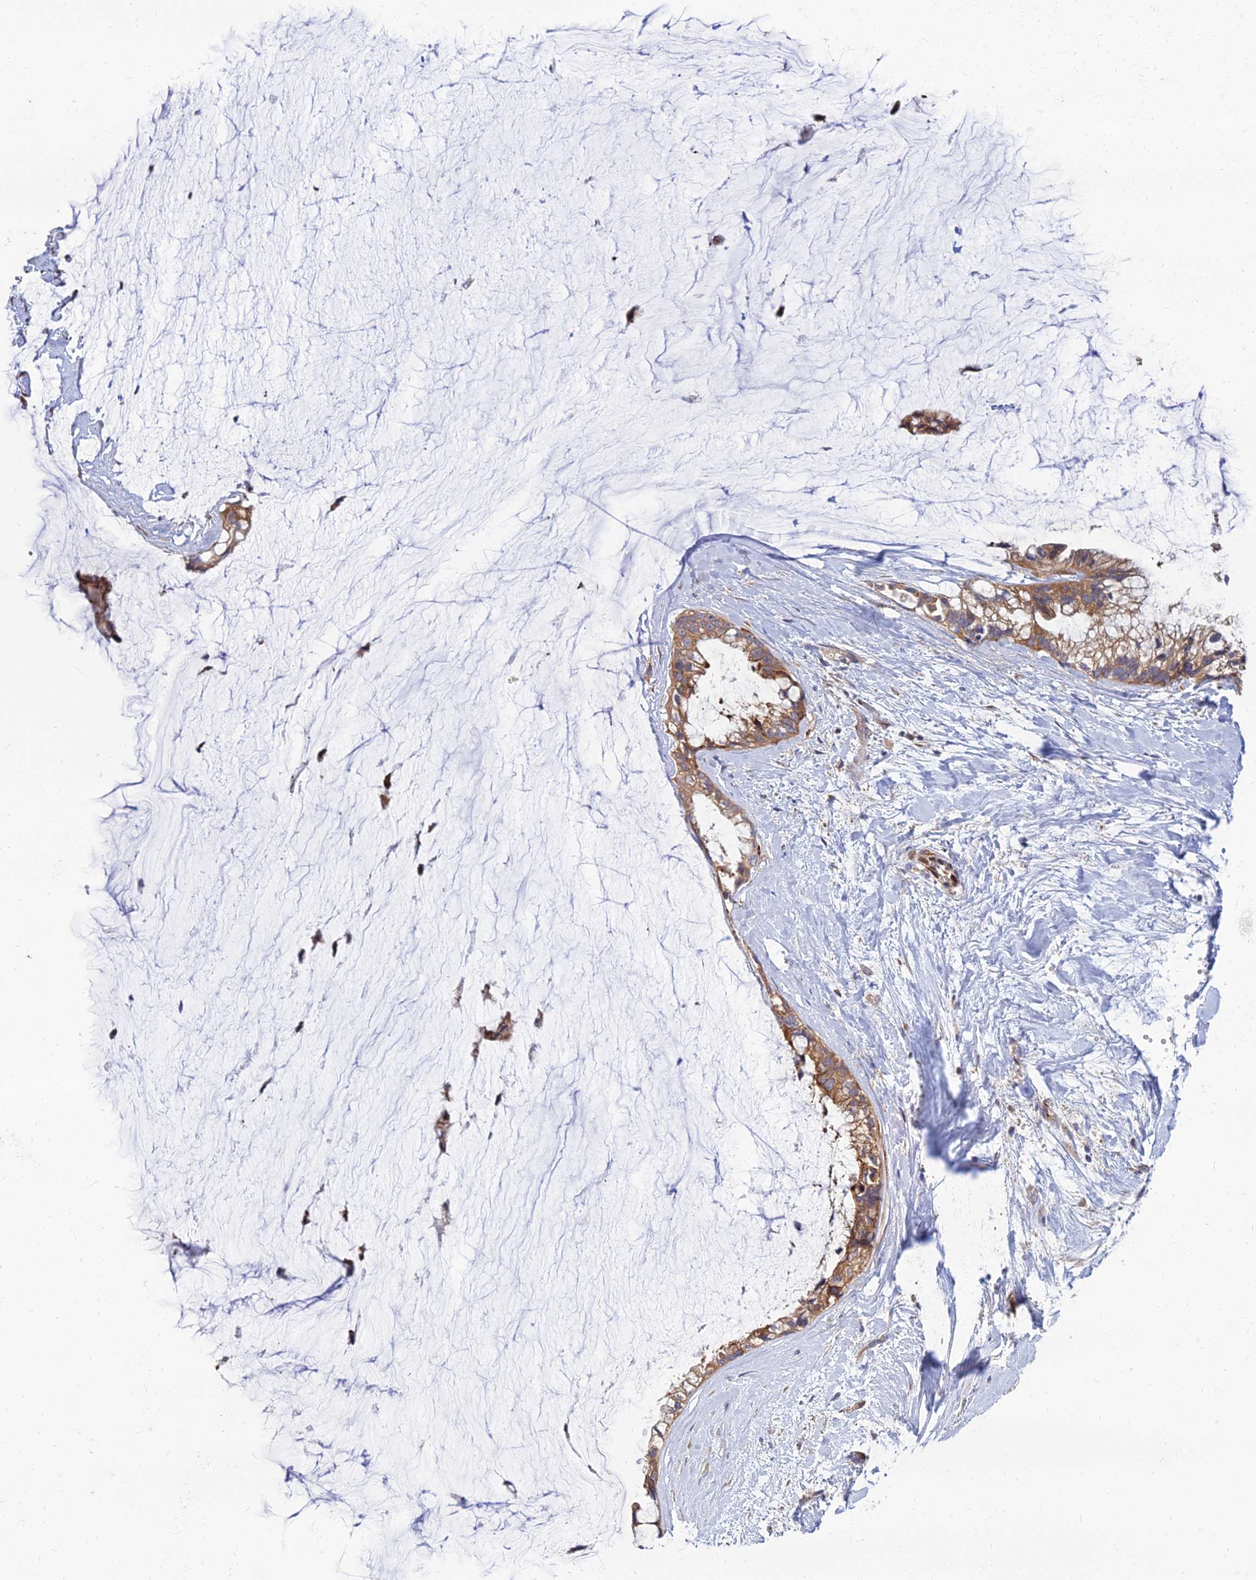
{"staining": {"intensity": "moderate", "quantity": "25%-75%", "location": "cytoplasmic/membranous"}, "tissue": "ovarian cancer", "cell_type": "Tumor cells", "image_type": "cancer", "snomed": [{"axis": "morphology", "description": "Cystadenocarcinoma, mucinous, NOS"}, {"axis": "topography", "description": "Ovary"}], "caption": "Protein analysis of ovarian cancer (mucinous cystadenocarcinoma) tissue demonstrates moderate cytoplasmic/membranous staining in approximately 25%-75% of tumor cells.", "gene": "CCT6B", "patient": {"sex": "female", "age": 39}}